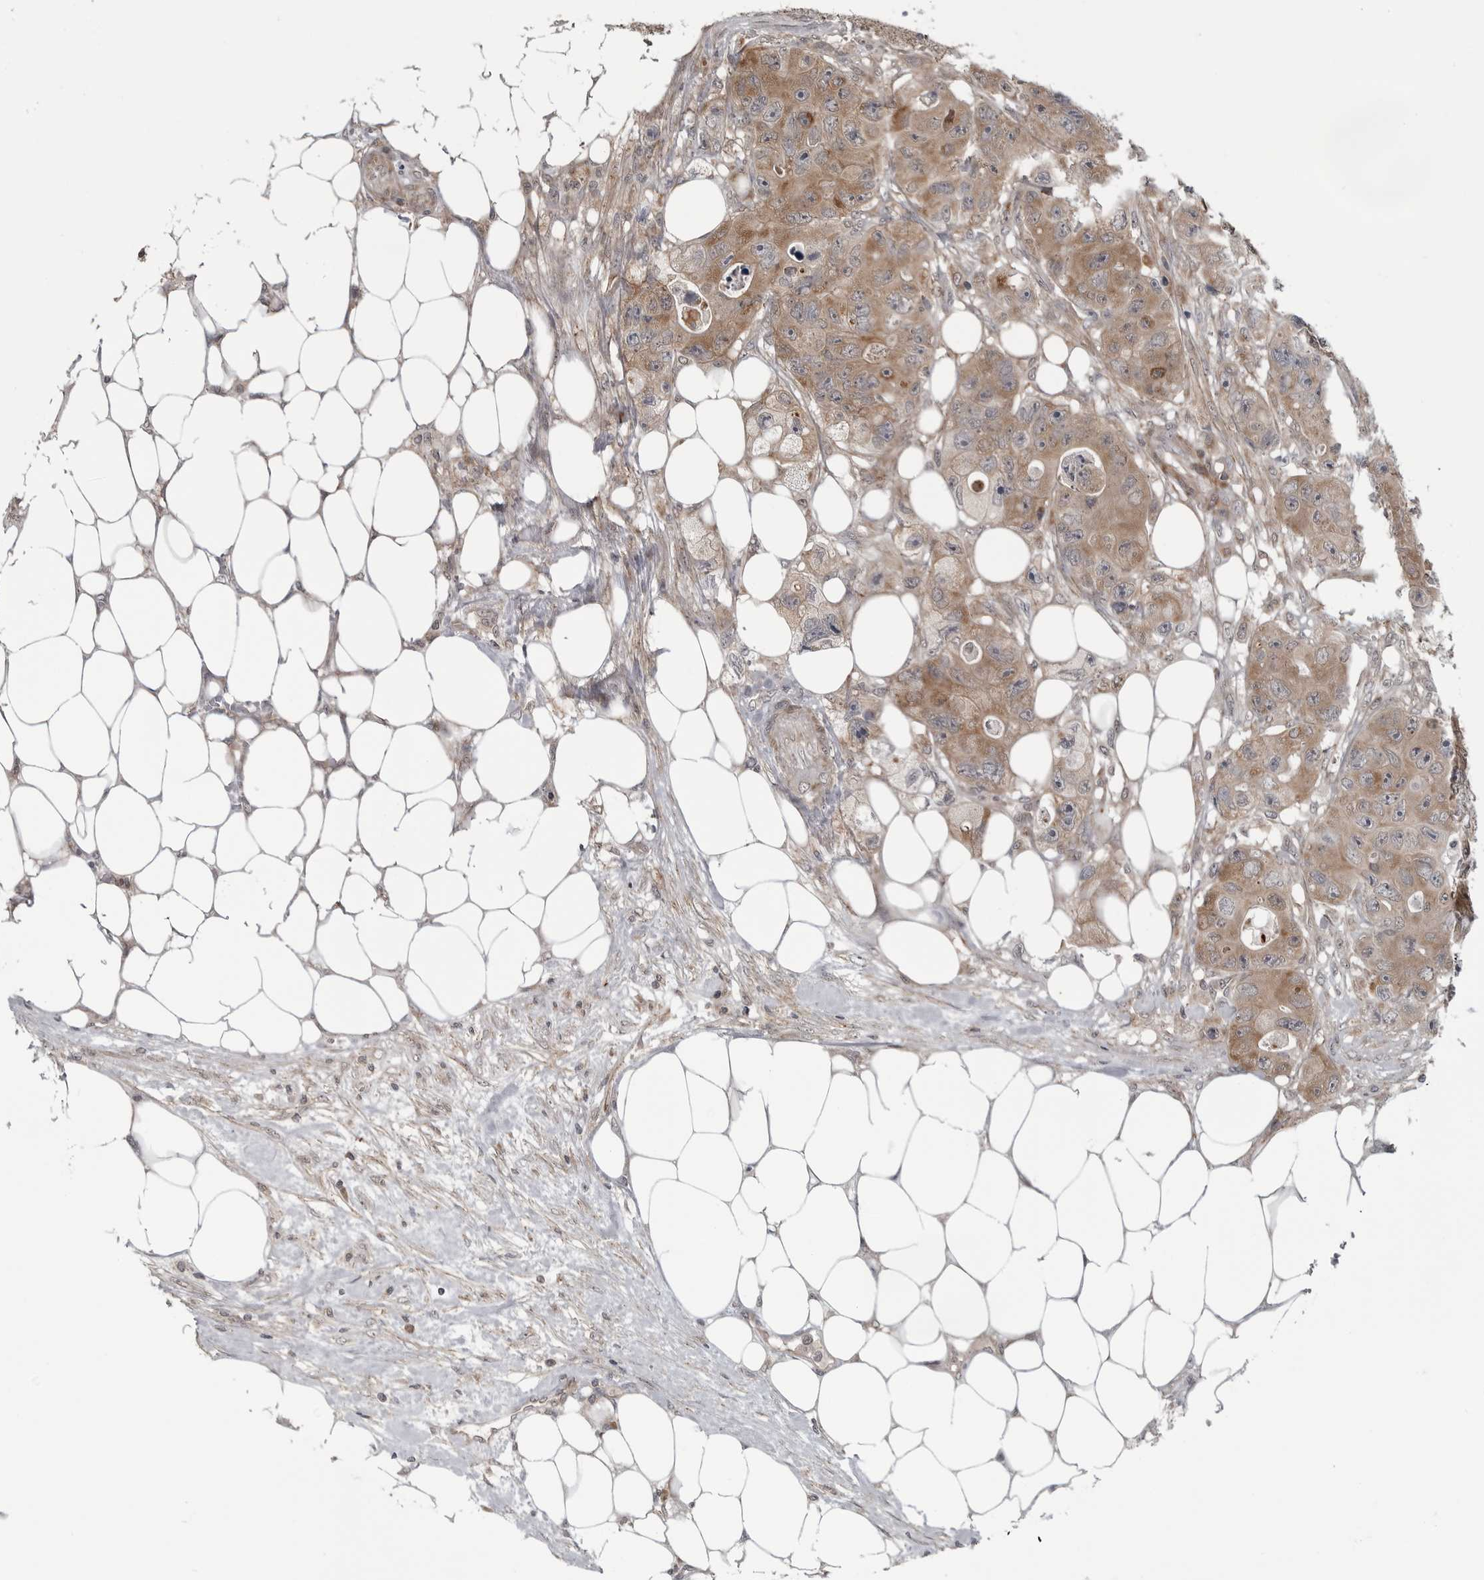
{"staining": {"intensity": "moderate", "quantity": ">75%", "location": "cytoplasmic/membranous"}, "tissue": "colorectal cancer", "cell_type": "Tumor cells", "image_type": "cancer", "snomed": [{"axis": "morphology", "description": "Adenocarcinoma, NOS"}, {"axis": "topography", "description": "Colon"}], "caption": "Immunohistochemical staining of human colorectal adenocarcinoma demonstrates moderate cytoplasmic/membranous protein expression in approximately >75% of tumor cells.", "gene": "FAAP100", "patient": {"sex": "female", "age": 46}}